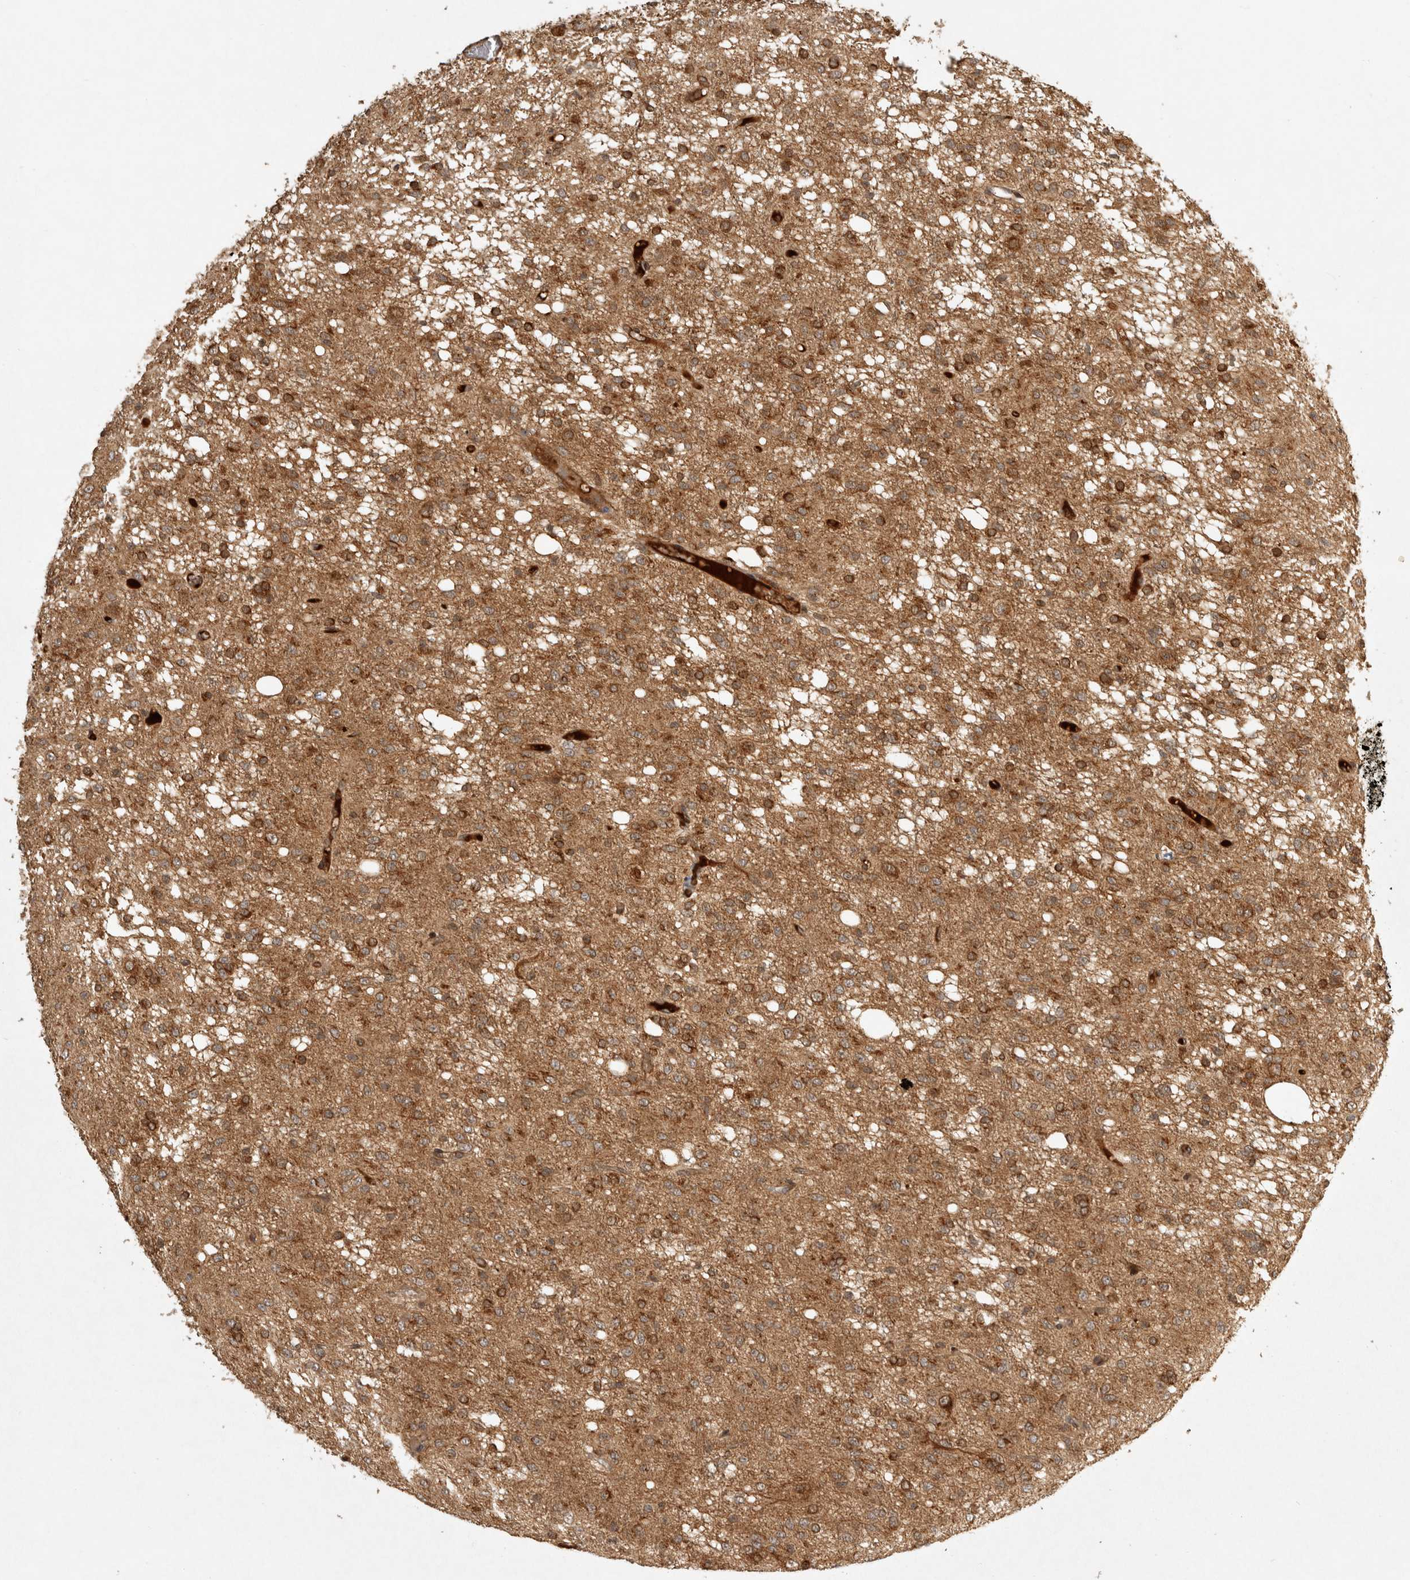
{"staining": {"intensity": "moderate", "quantity": "25%-75%", "location": "cytoplasmic/membranous"}, "tissue": "glioma", "cell_type": "Tumor cells", "image_type": "cancer", "snomed": [{"axis": "morphology", "description": "Glioma, malignant, High grade"}, {"axis": "topography", "description": "Brain"}], "caption": "DAB immunohistochemical staining of human glioma exhibits moderate cytoplasmic/membranous protein expression in approximately 25%-75% of tumor cells.", "gene": "CAMSAP2", "patient": {"sex": "female", "age": 59}}